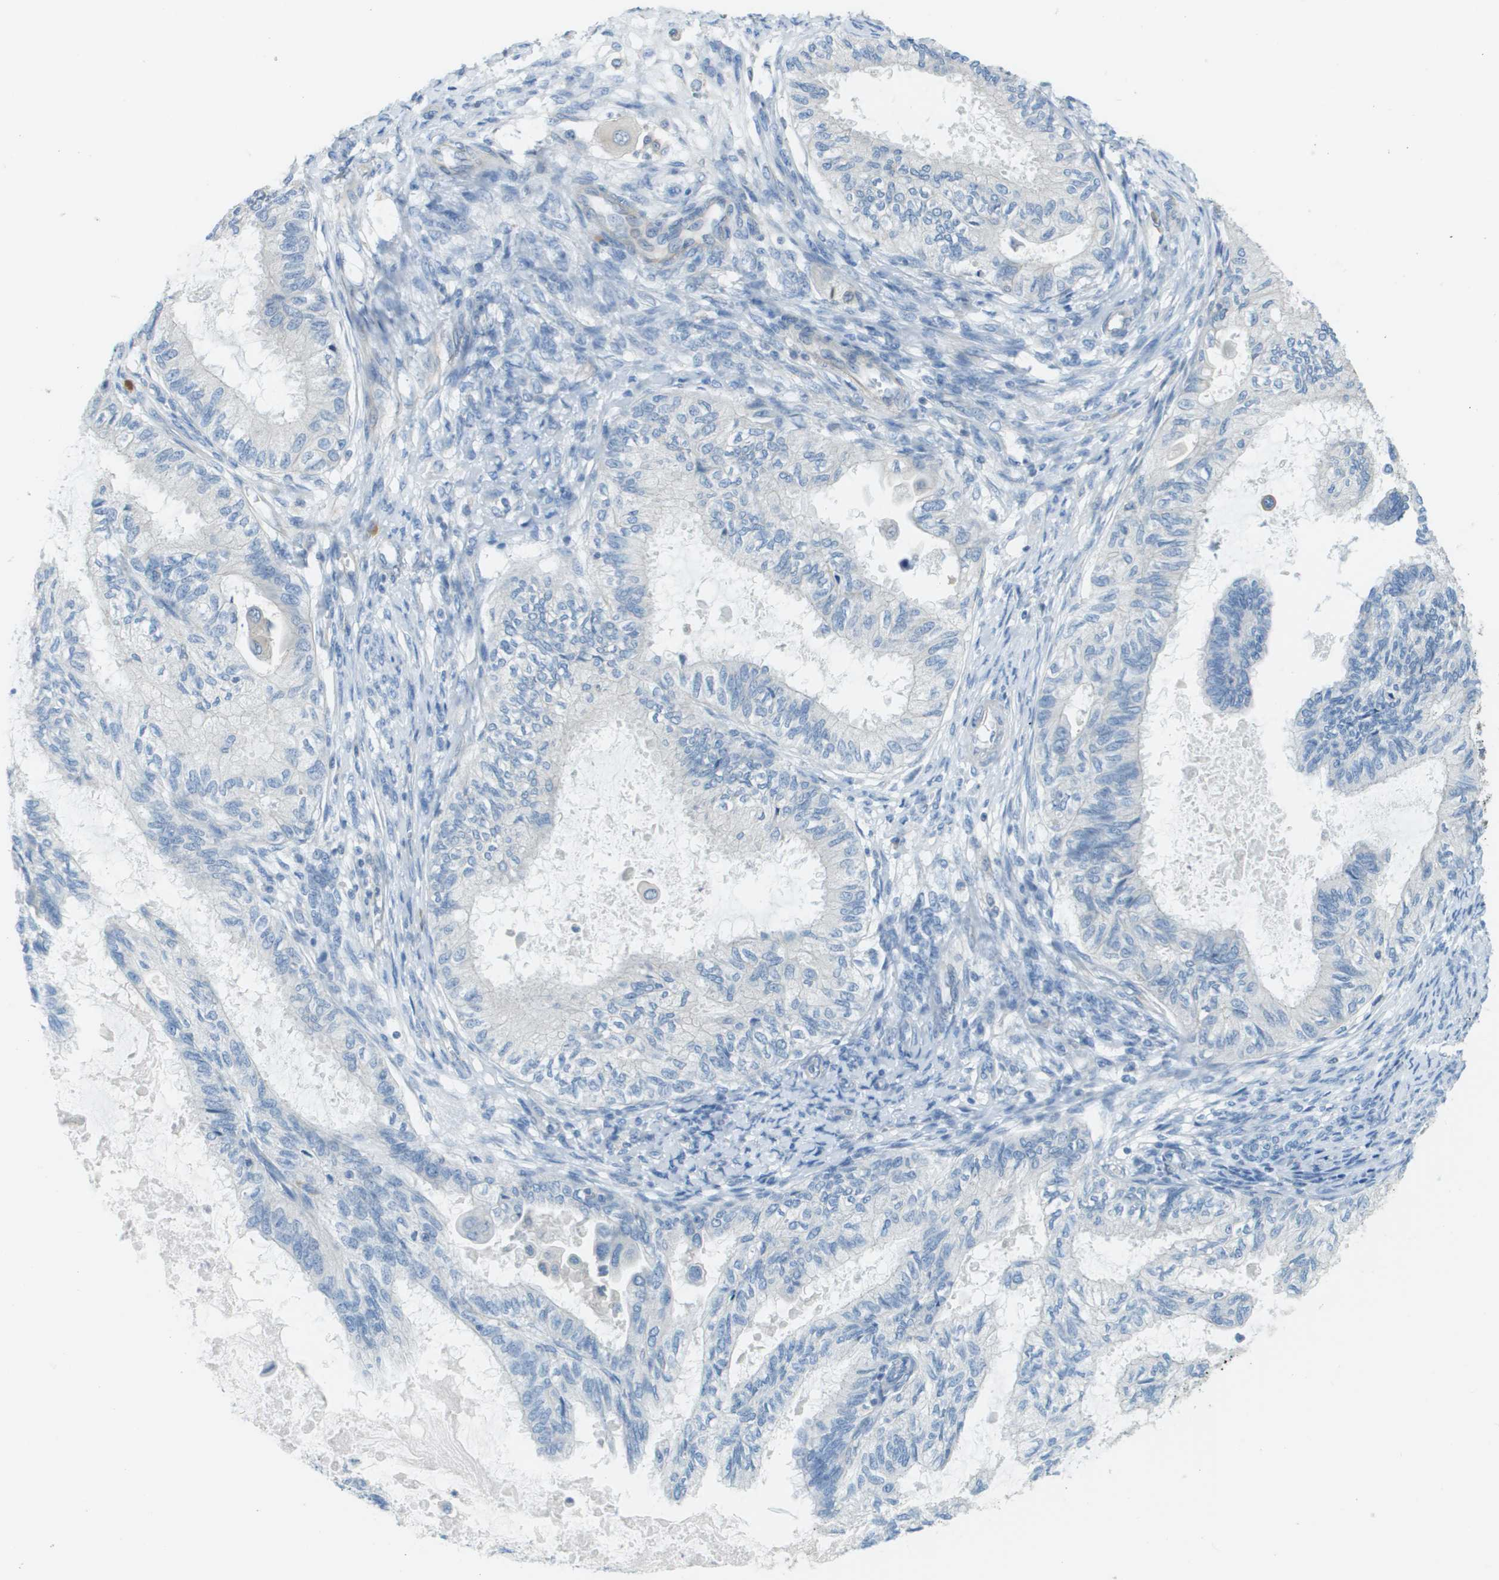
{"staining": {"intensity": "negative", "quantity": "none", "location": "none"}, "tissue": "cervical cancer", "cell_type": "Tumor cells", "image_type": "cancer", "snomed": [{"axis": "morphology", "description": "Normal tissue, NOS"}, {"axis": "morphology", "description": "Adenocarcinoma, NOS"}, {"axis": "topography", "description": "Cervix"}, {"axis": "topography", "description": "Endometrium"}], "caption": "This is an immunohistochemistry micrograph of cervical cancer (adenocarcinoma). There is no expression in tumor cells.", "gene": "DNAJB11", "patient": {"sex": "female", "age": 86}}